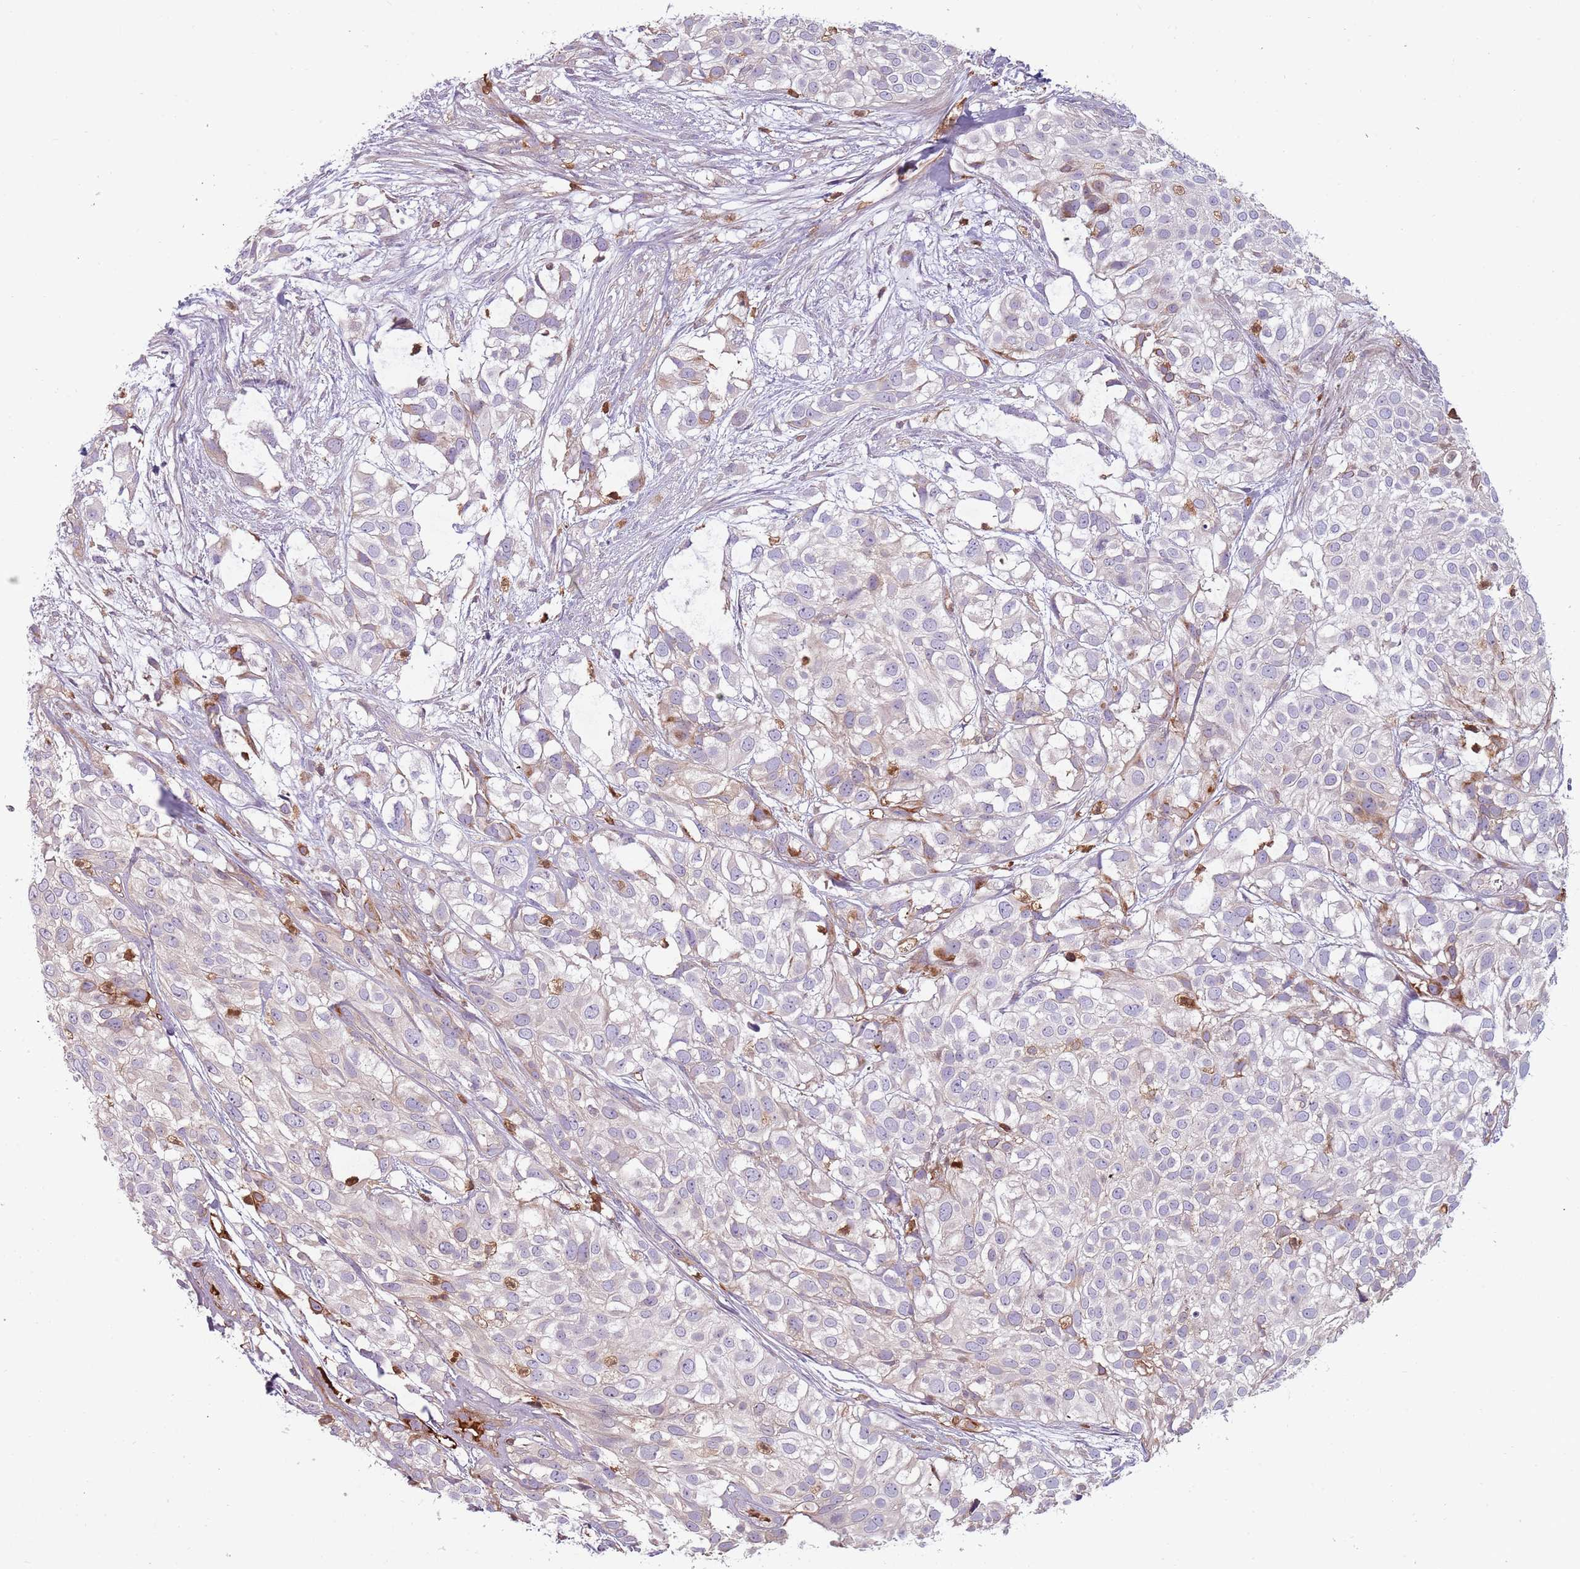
{"staining": {"intensity": "negative", "quantity": "none", "location": "none"}, "tissue": "urothelial cancer", "cell_type": "Tumor cells", "image_type": "cancer", "snomed": [{"axis": "morphology", "description": "Urothelial carcinoma, High grade"}, {"axis": "topography", "description": "Urinary bladder"}], "caption": "IHC micrograph of neoplastic tissue: human urothelial cancer stained with DAB demonstrates no significant protein staining in tumor cells.", "gene": "NADK", "patient": {"sex": "male", "age": 56}}